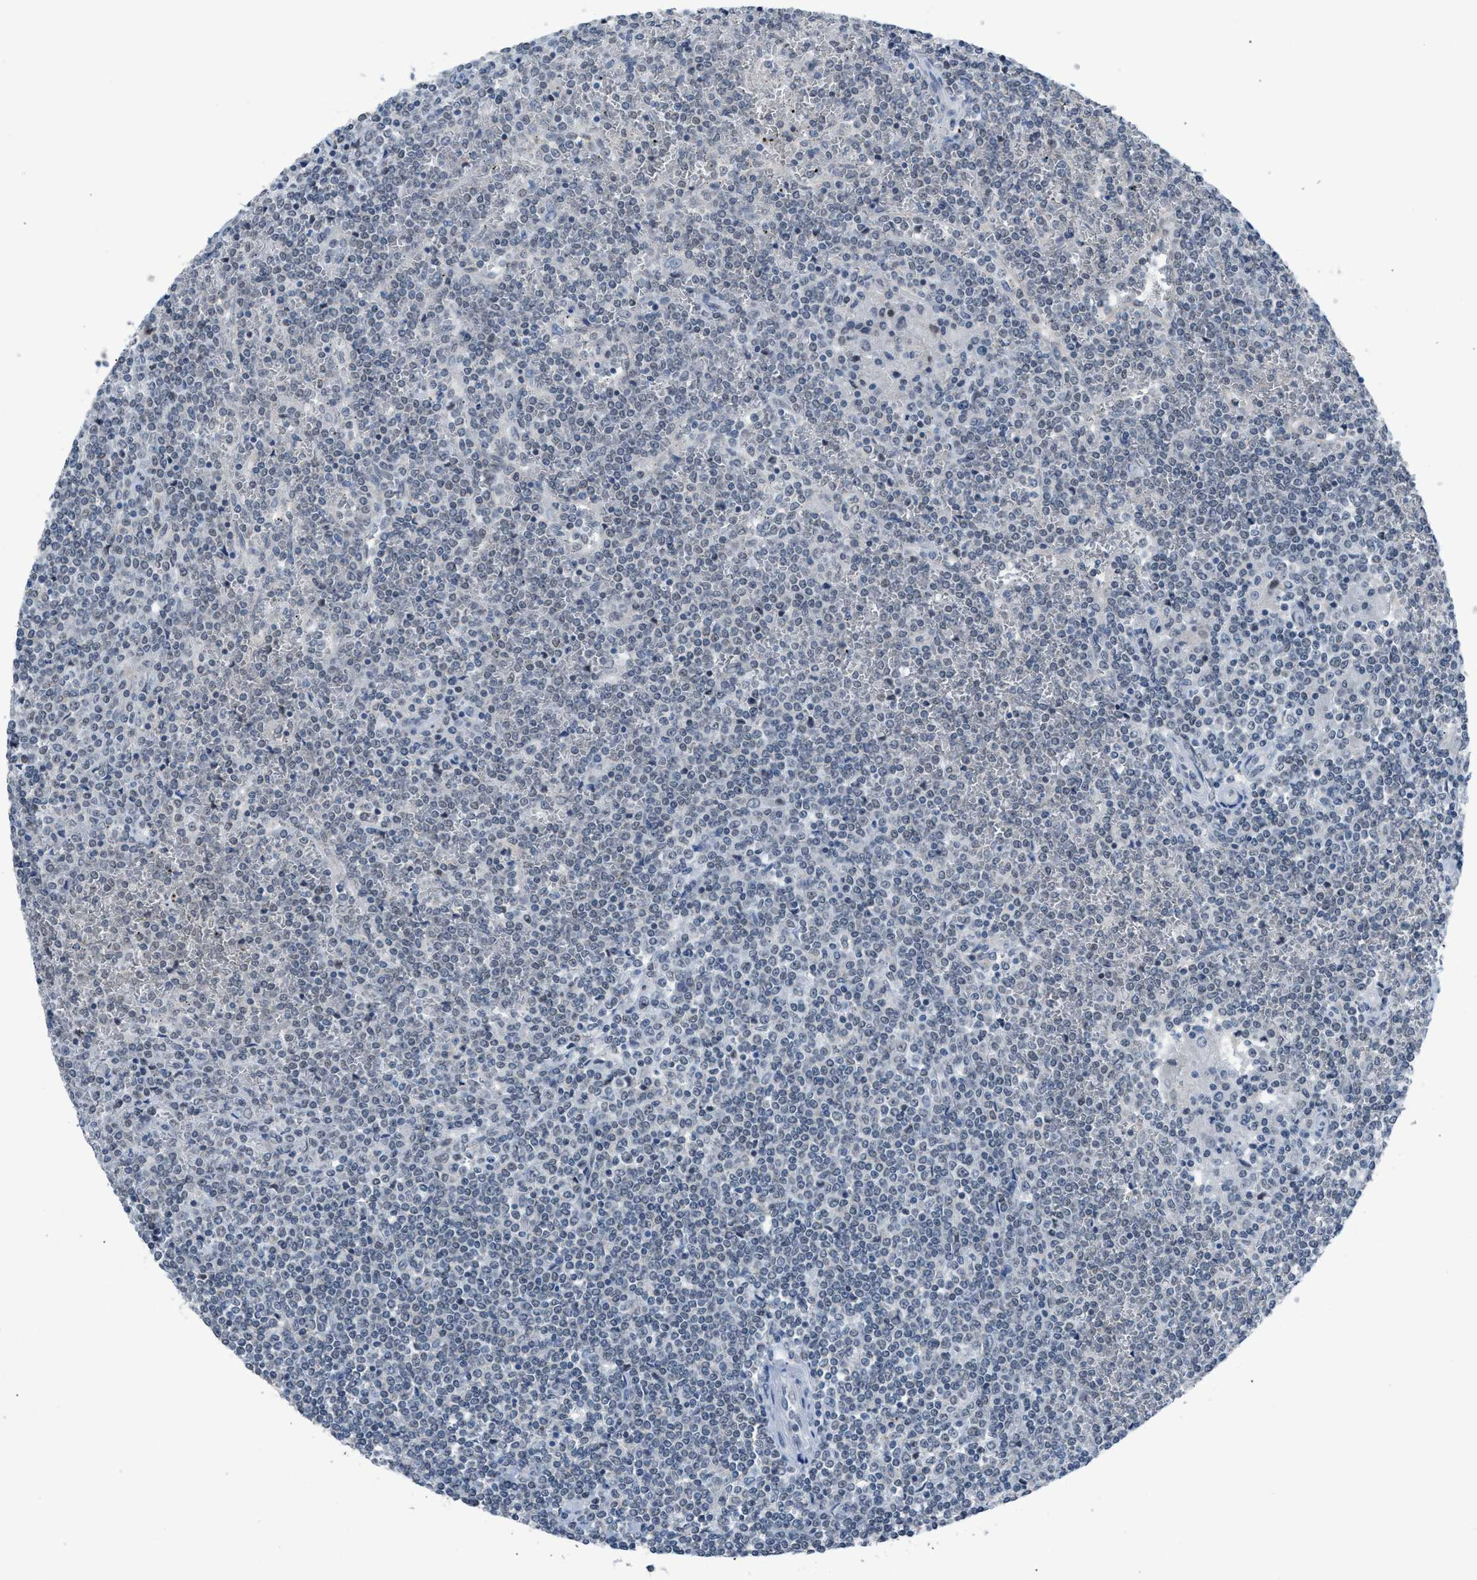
{"staining": {"intensity": "negative", "quantity": "none", "location": "none"}, "tissue": "lymphoma", "cell_type": "Tumor cells", "image_type": "cancer", "snomed": [{"axis": "morphology", "description": "Malignant lymphoma, non-Hodgkin's type, Low grade"}, {"axis": "topography", "description": "Spleen"}], "caption": "High magnification brightfield microscopy of lymphoma stained with DAB (3,3'-diaminobenzidine) (brown) and counterstained with hematoxylin (blue): tumor cells show no significant positivity.", "gene": "ANAPC11", "patient": {"sex": "female", "age": 19}}